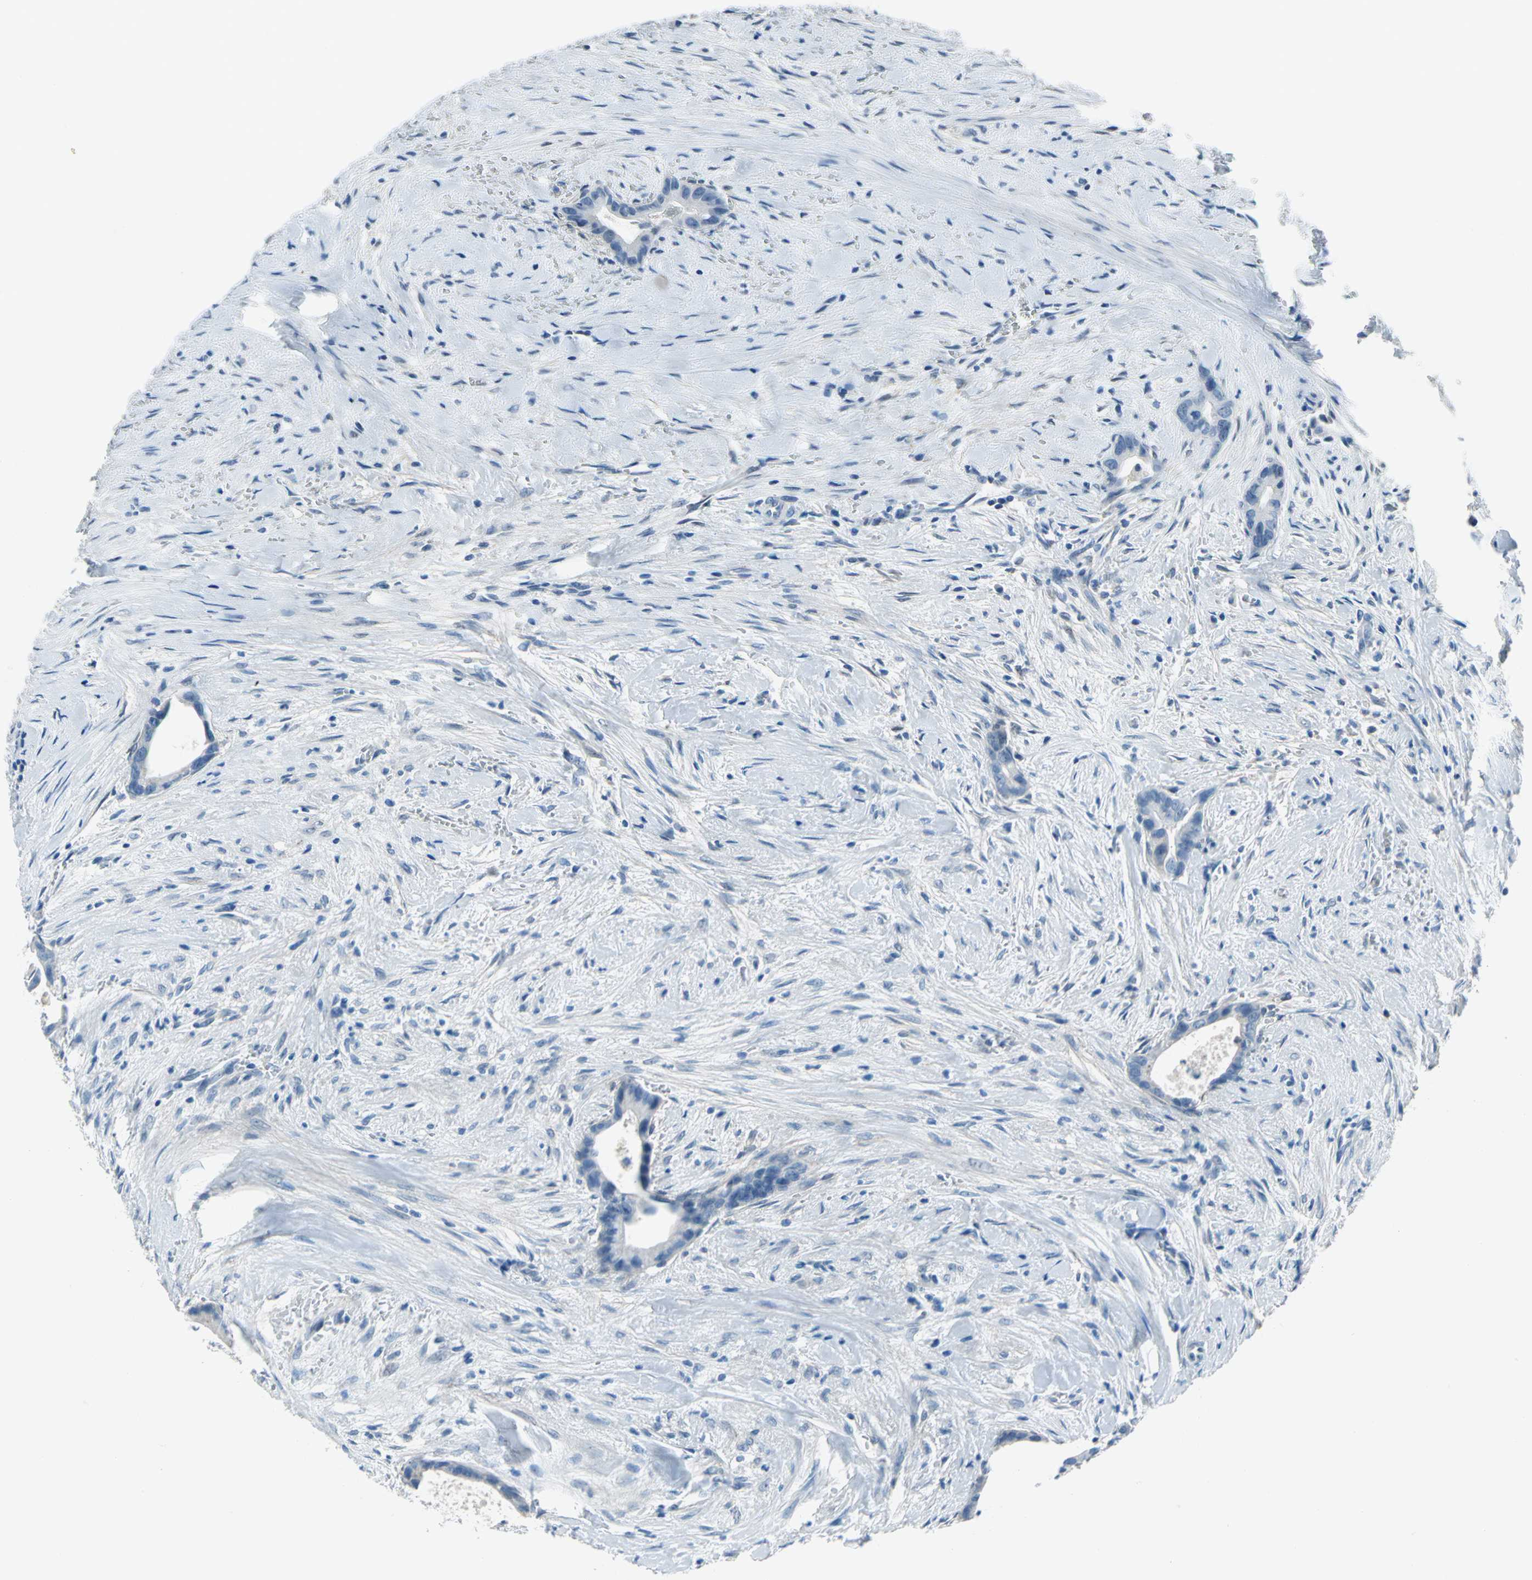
{"staining": {"intensity": "negative", "quantity": "none", "location": "none"}, "tissue": "liver cancer", "cell_type": "Tumor cells", "image_type": "cancer", "snomed": [{"axis": "morphology", "description": "Cholangiocarcinoma"}, {"axis": "topography", "description": "Liver"}], "caption": "This is an immunohistochemistry histopathology image of liver cancer. There is no positivity in tumor cells.", "gene": "MUC4", "patient": {"sex": "female", "age": 55}}